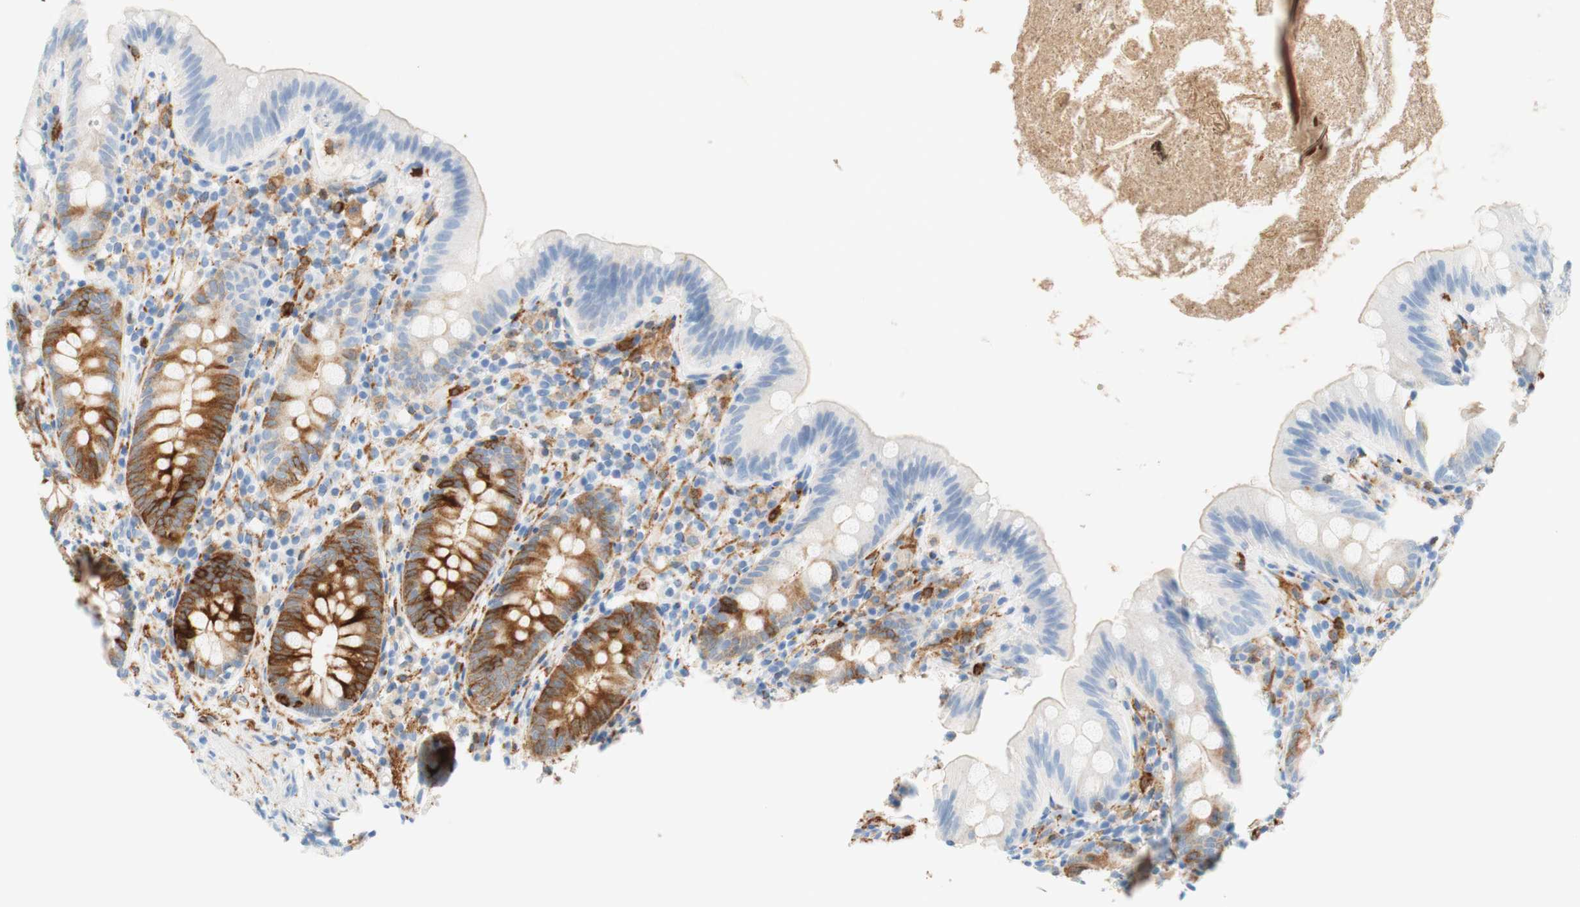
{"staining": {"intensity": "strong", "quantity": "25%-75%", "location": "cytoplasmic/membranous"}, "tissue": "appendix", "cell_type": "Glandular cells", "image_type": "normal", "snomed": [{"axis": "morphology", "description": "Normal tissue, NOS"}, {"axis": "topography", "description": "Appendix"}], "caption": "Protein analysis of unremarkable appendix reveals strong cytoplasmic/membranous expression in about 25%-75% of glandular cells. The protein of interest is stained brown, and the nuclei are stained in blue (DAB (3,3'-diaminobenzidine) IHC with brightfield microscopy, high magnification).", "gene": "STMN1", "patient": {"sex": "male", "age": 52}}